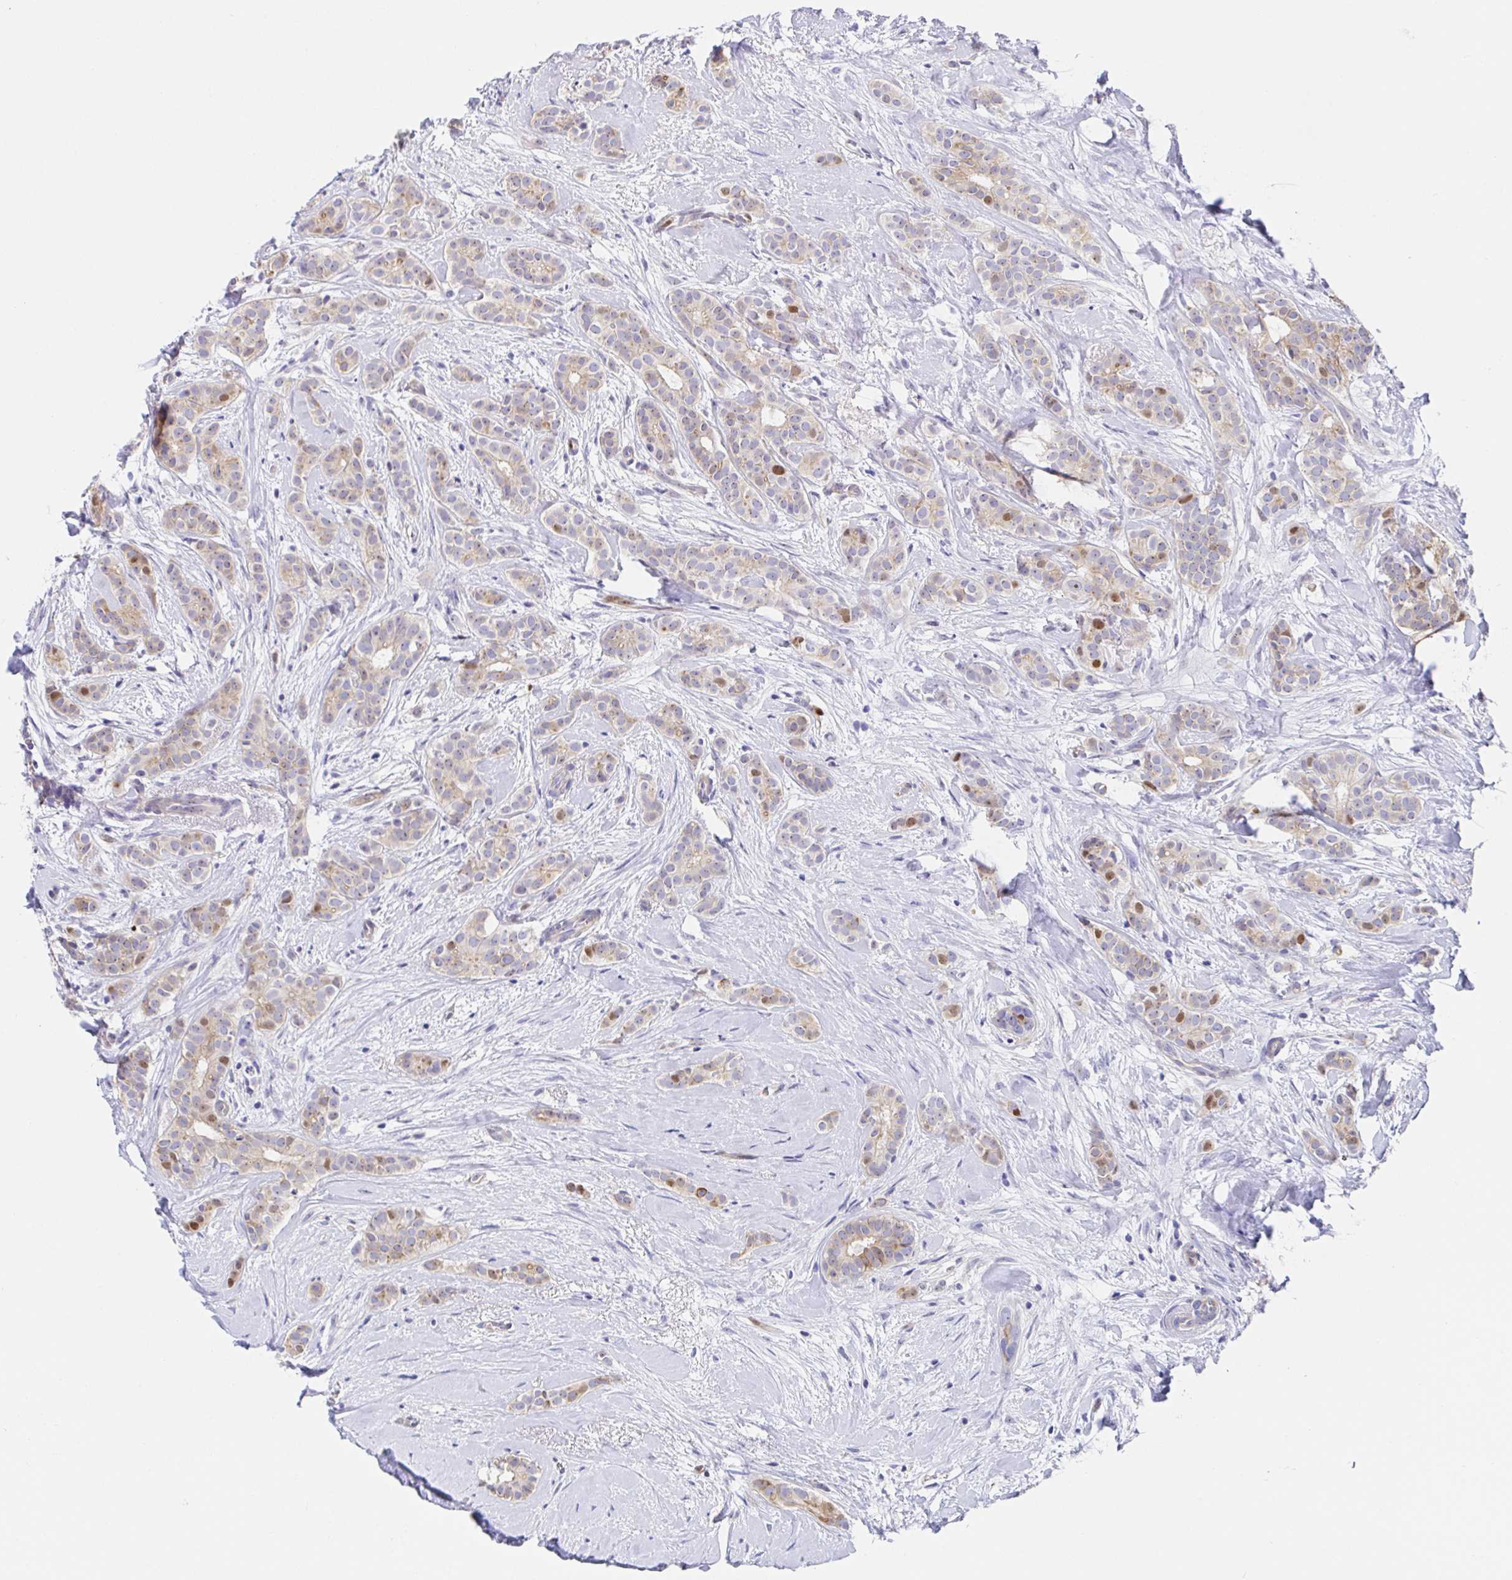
{"staining": {"intensity": "moderate", "quantity": "<25%", "location": "cytoplasmic/membranous,nuclear"}, "tissue": "breast cancer", "cell_type": "Tumor cells", "image_type": "cancer", "snomed": [{"axis": "morphology", "description": "Duct carcinoma"}, {"axis": "topography", "description": "Breast"}], "caption": "The immunohistochemical stain shows moderate cytoplasmic/membranous and nuclear staining in tumor cells of invasive ductal carcinoma (breast) tissue.", "gene": "TIMELESS", "patient": {"sex": "female", "age": 65}}